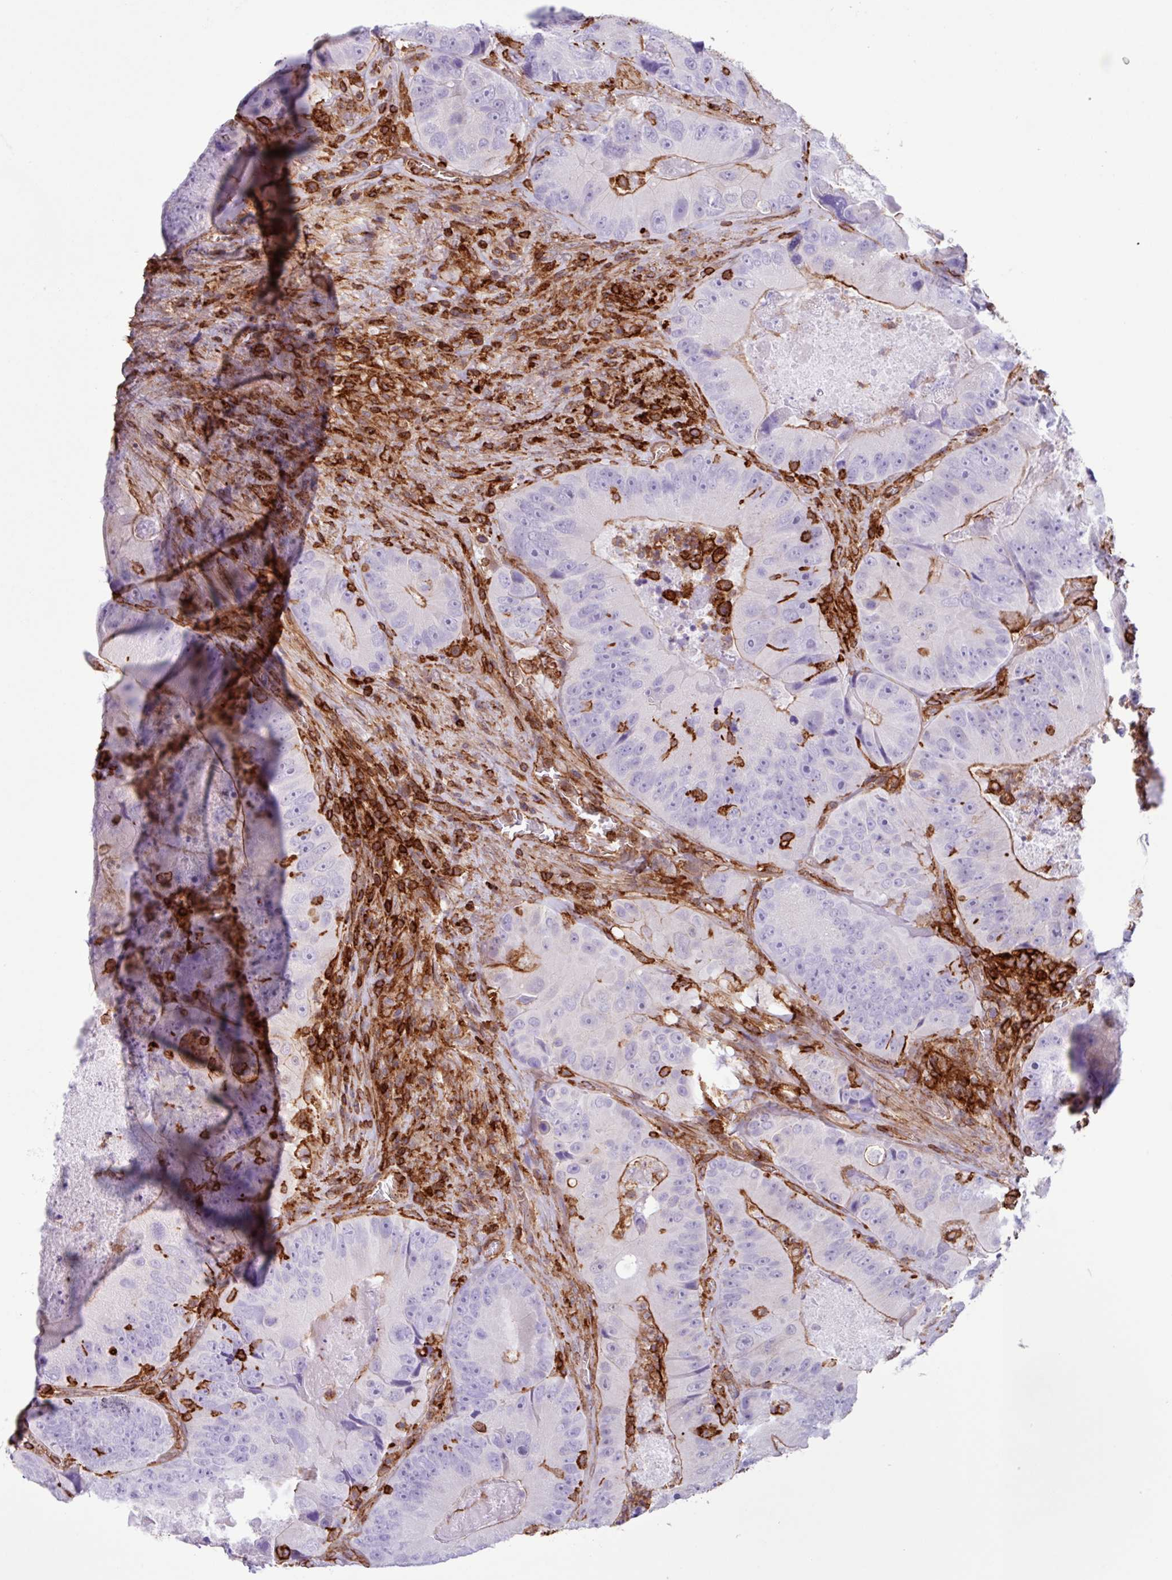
{"staining": {"intensity": "moderate", "quantity": "<25%", "location": "cytoplasmic/membranous"}, "tissue": "colorectal cancer", "cell_type": "Tumor cells", "image_type": "cancer", "snomed": [{"axis": "morphology", "description": "Adenocarcinoma, NOS"}, {"axis": "topography", "description": "Colon"}], "caption": "Immunohistochemical staining of adenocarcinoma (colorectal) demonstrates low levels of moderate cytoplasmic/membranous staining in approximately <25% of tumor cells. (DAB IHC, brown staining for protein, blue staining for nuclei).", "gene": "PPP1R18", "patient": {"sex": "female", "age": 86}}